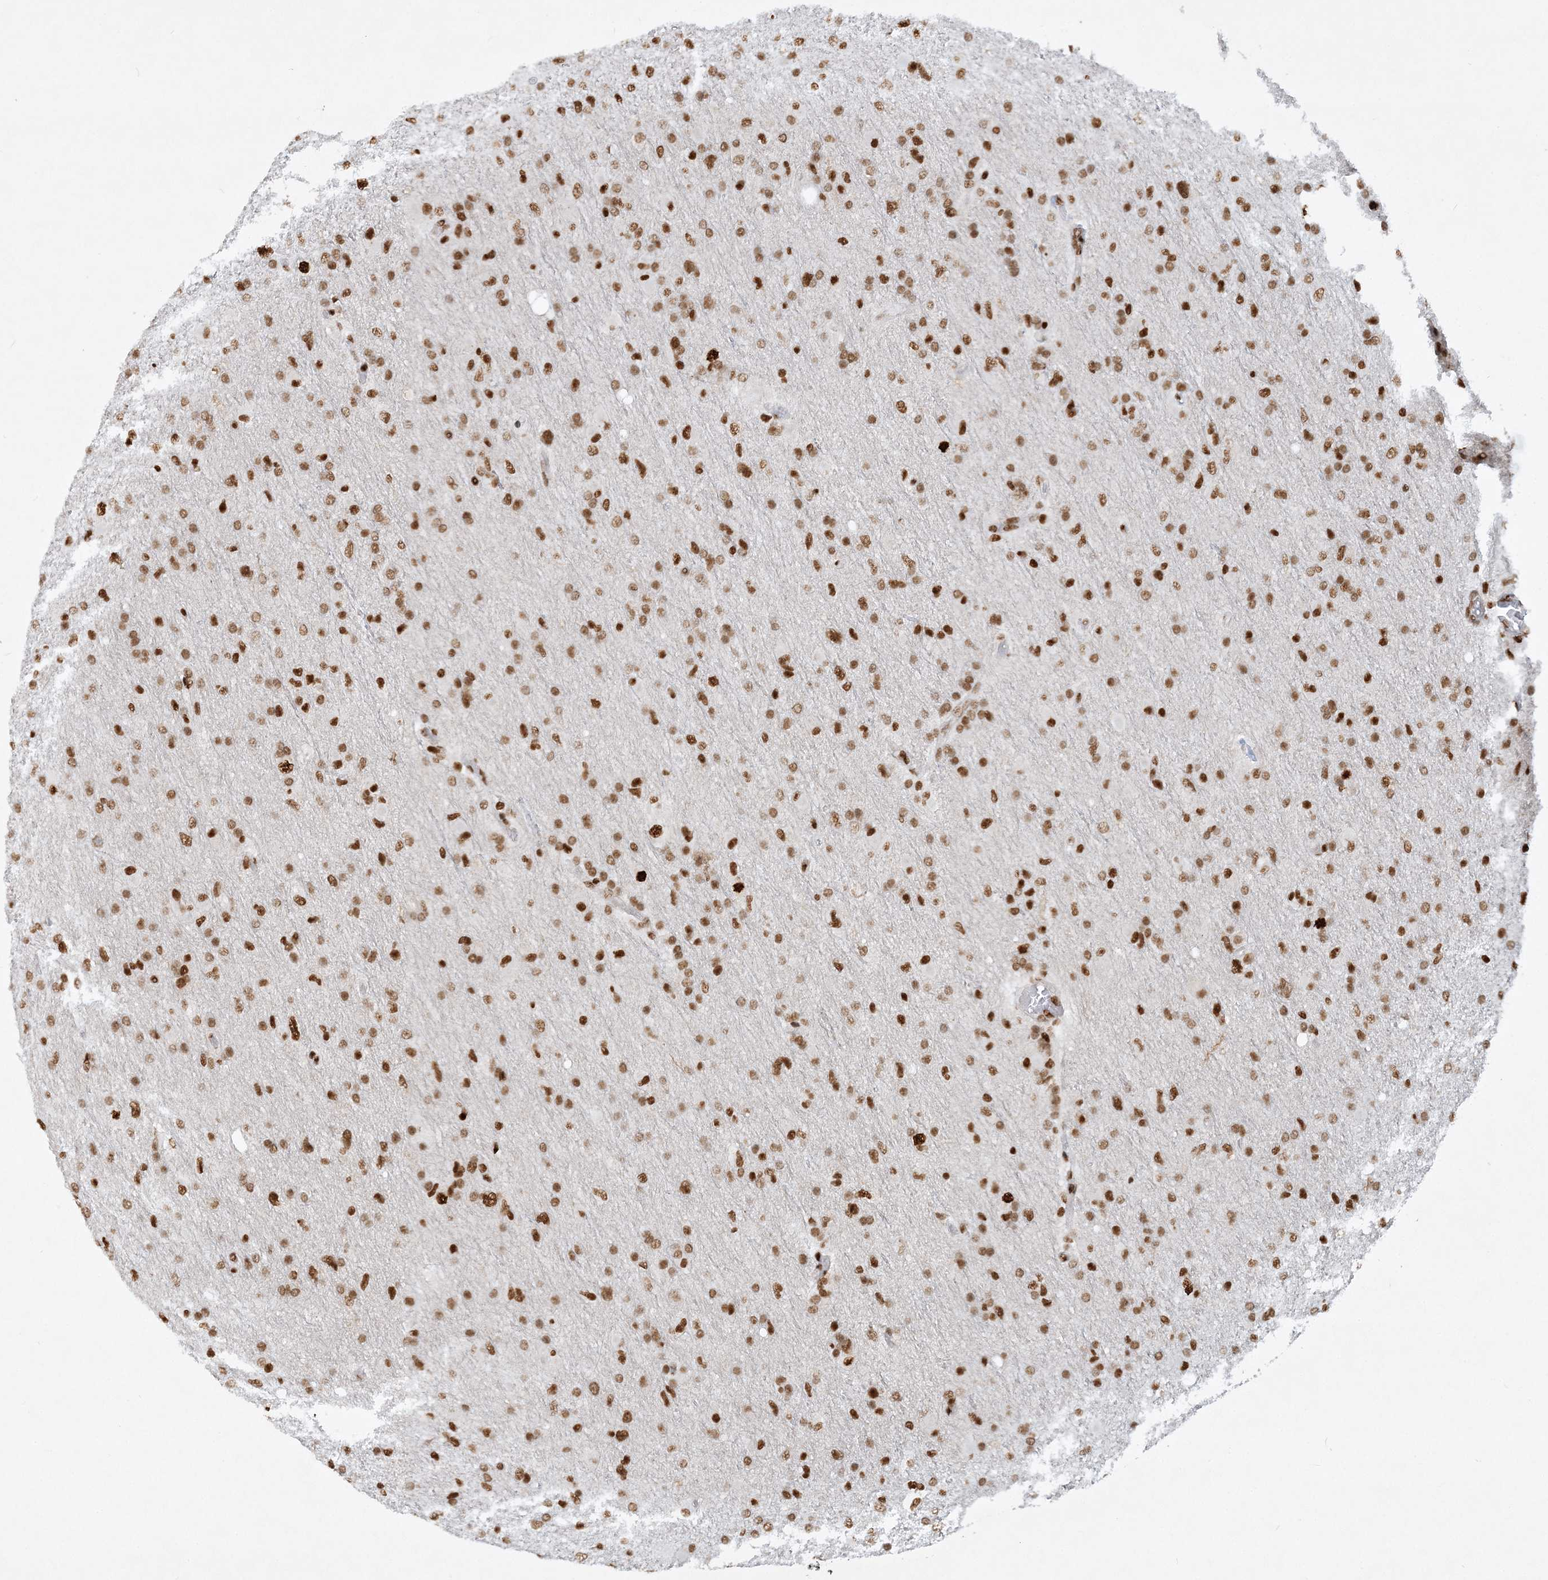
{"staining": {"intensity": "moderate", "quantity": ">75%", "location": "nuclear"}, "tissue": "glioma", "cell_type": "Tumor cells", "image_type": "cancer", "snomed": [{"axis": "morphology", "description": "Glioma, malignant, High grade"}, {"axis": "topography", "description": "Cerebral cortex"}], "caption": "Moderate nuclear expression is seen in about >75% of tumor cells in glioma.", "gene": "DELE1", "patient": {"sex": "female", "age": 36}}